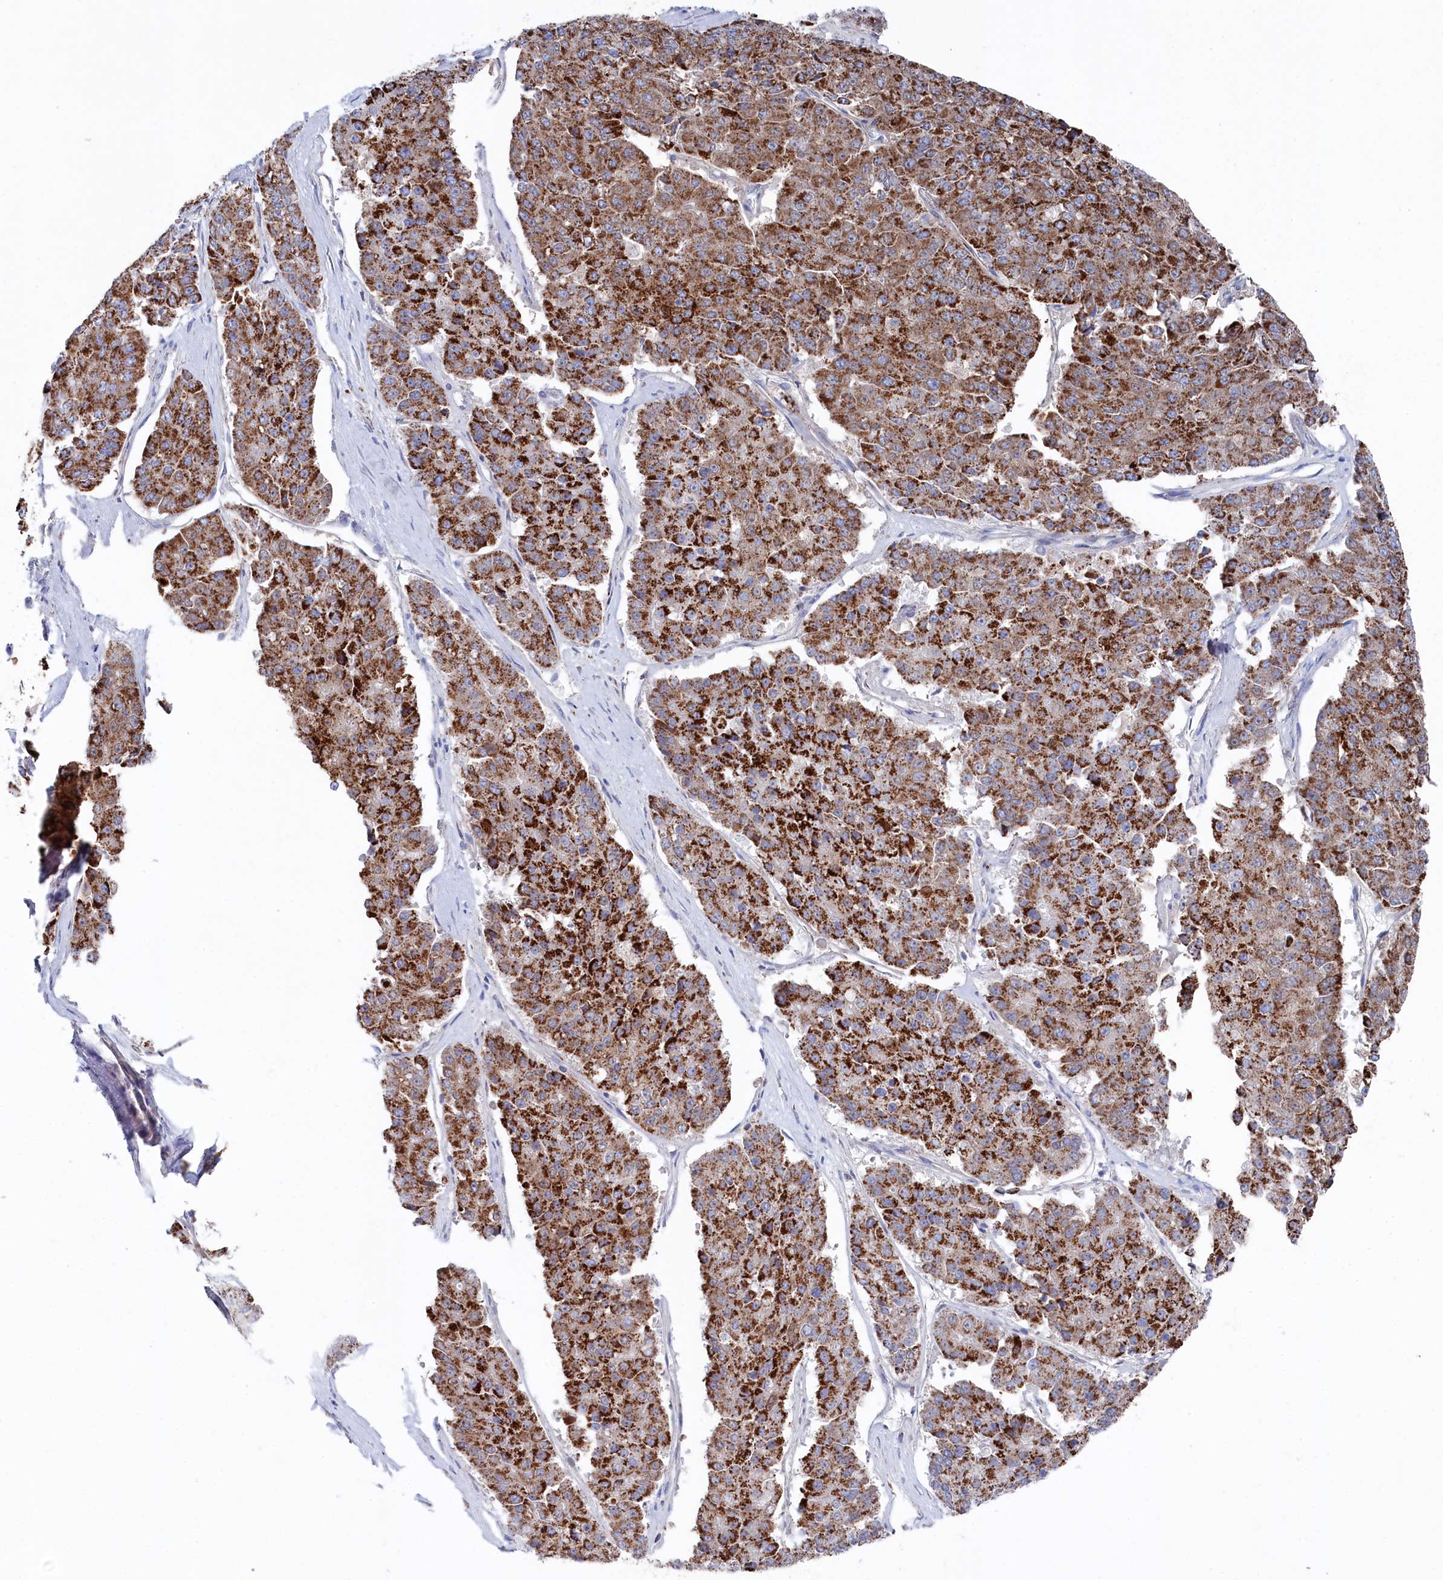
{"staining": {"intensity": "strong", "quantity": ">75%", "location": "cytoplasmic/membranous"}, "tissue": "pancreatic cancer", "cell_type": "Tumor cells", "image_type": "cancer", "snomed": [{"axis": "morphology", "description": "Adenocarcinoma, NOS"}, {"axis": "topography", "description": "Pancreas"}], "caption": "Immunohistochemistry (IHC) (DAB (3,3'-diaminobenzidine)) staining of pancreatic adenocarcinoma demonstrates strong cytoplasmic/membranous protein expression in approximately >75% of tumor cells.", "gene": "GLS2", "patient": {"sex": "male", "age": 50}}